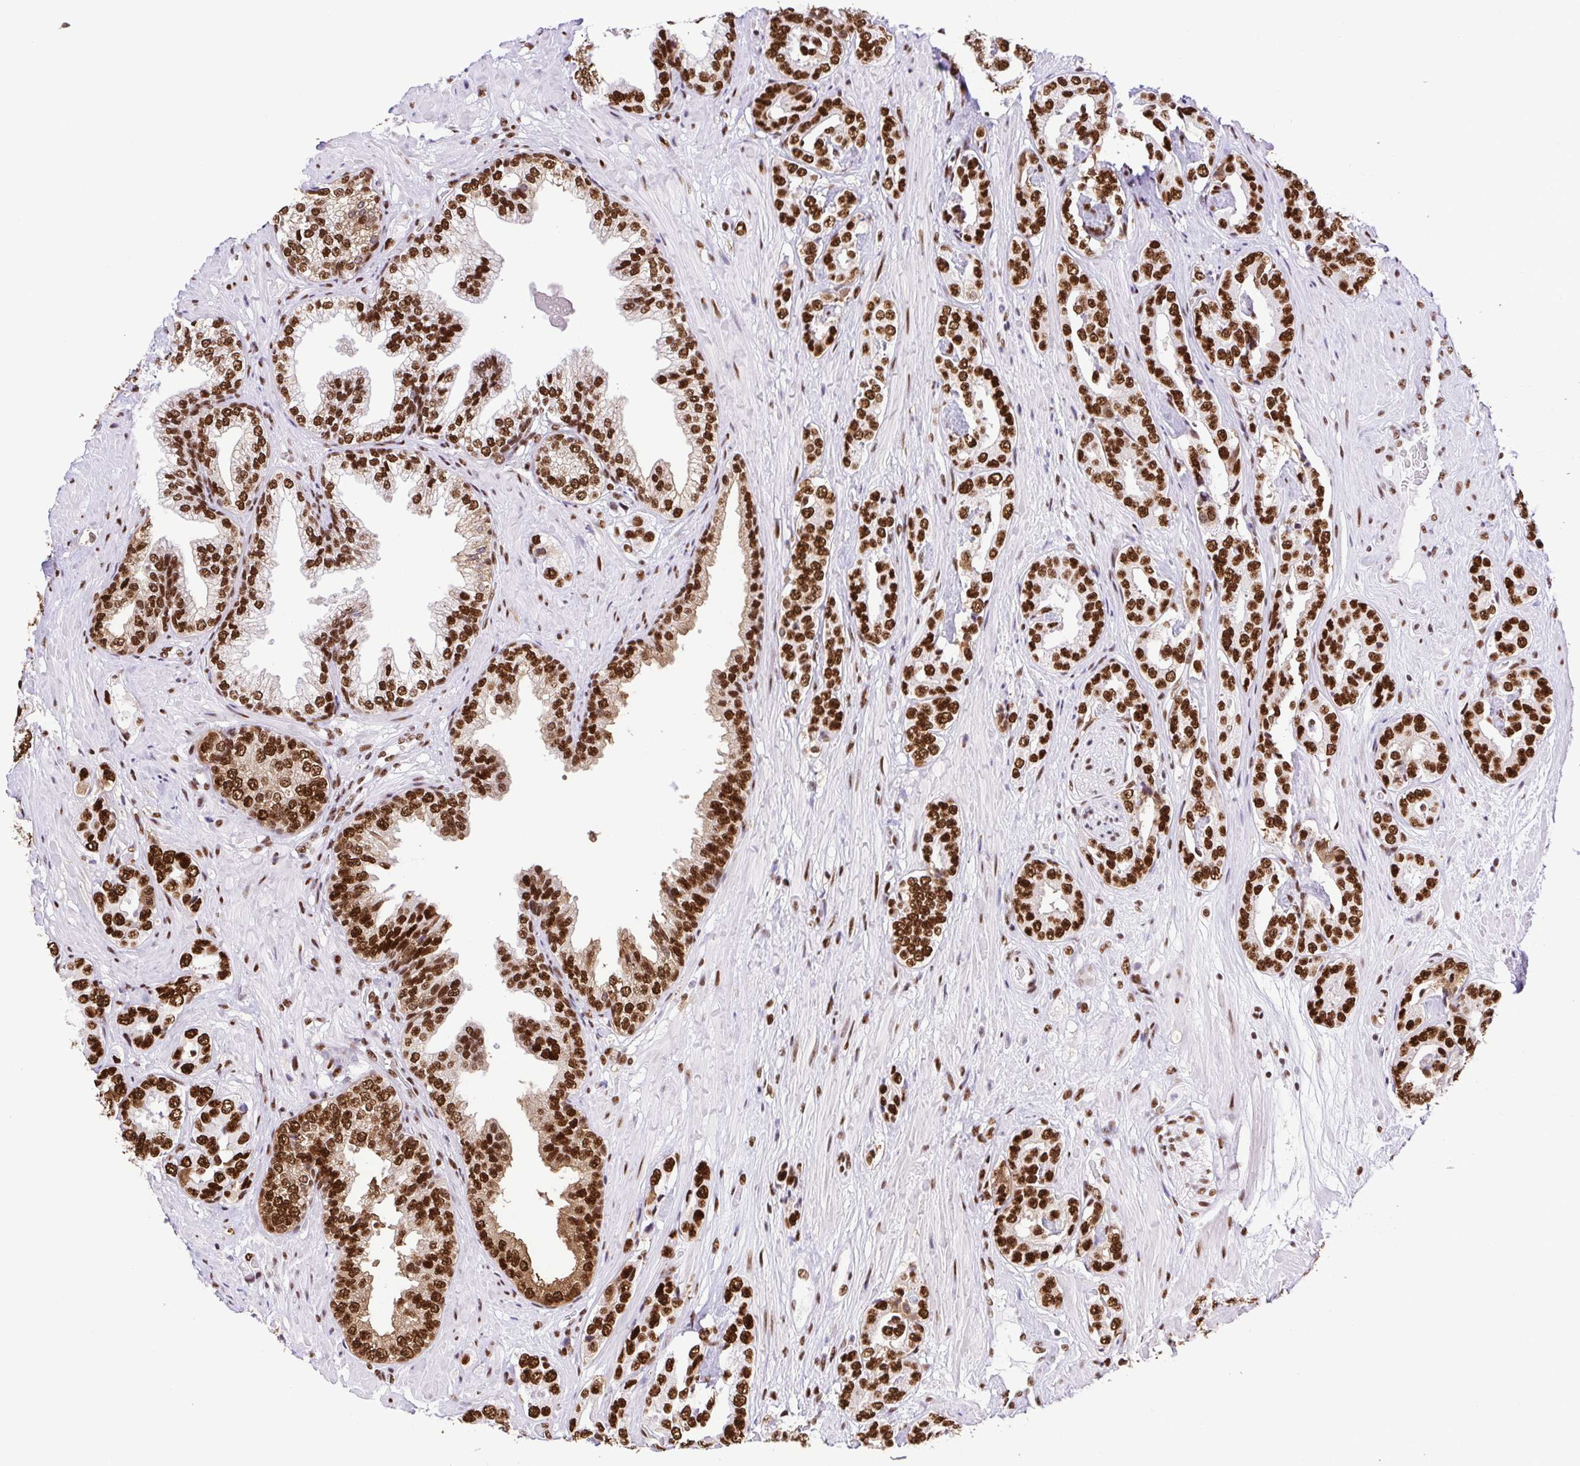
{"staining": {"intensity": "strong", "quantity": ">75%", "location": "nuclear"}, "tissue": "prostate cancer", "cell_type": "Tumor cells", "image_type": "cancer", "snomed": [{"axis": "morphology", "description": "Adenocarcinoma, High grade"}, {"axis": "topography", "description": "Prostate"}], "caption": "Immunohistochemistry (IHC) image of neoplastic tissue: prostate cancer (high-grade adenocarcinoma) stained using immunohistochemistry (IHC) reveals high levels of strong protein expression localized specifically in the nuclear of tumor cells, appearing as a nuclear brown color.", "gene": "TRIM28", "patient": {"sex": "male", "age": 71}}